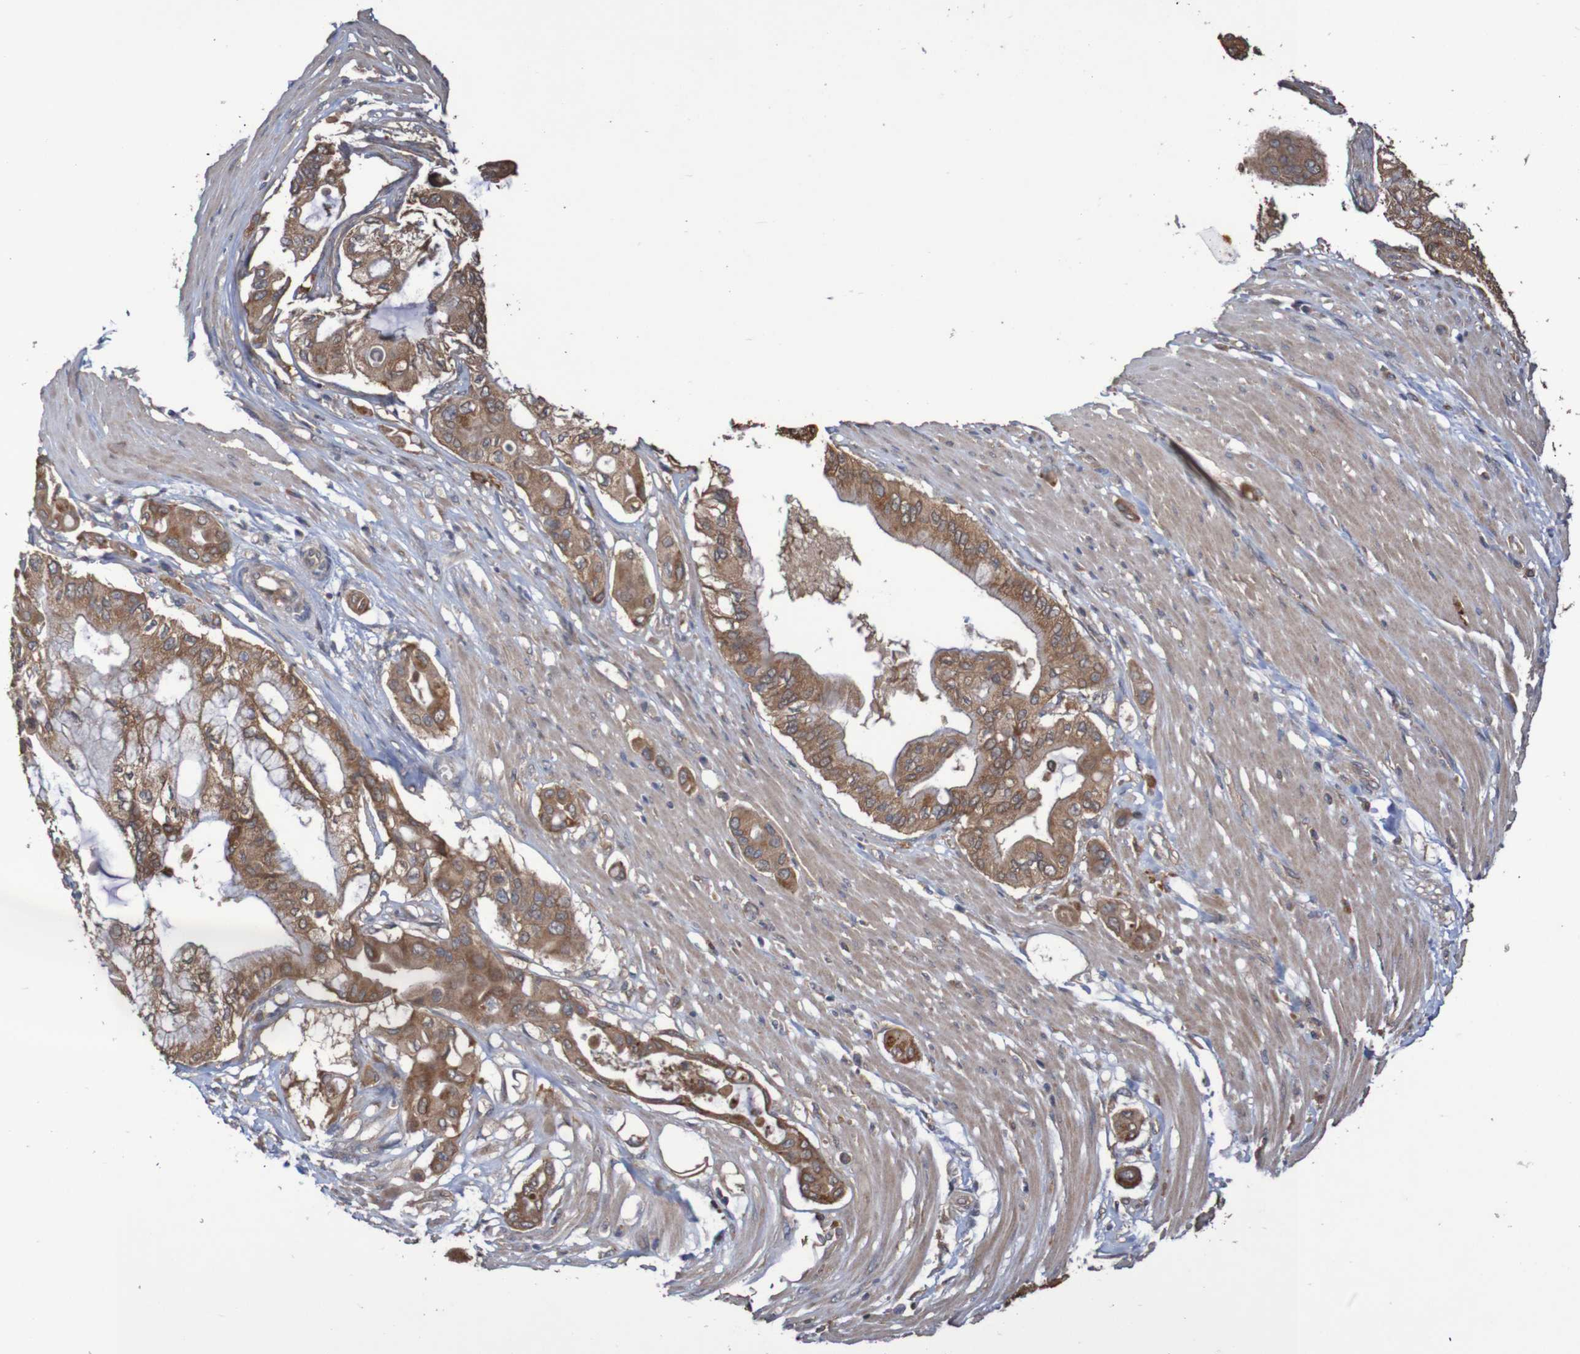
{"staining": {"intensity": "moderate", "quantity": ">75%", "location": "cytoplasmic/membranous"}, "tissue": "pancreatic cancer", "cell_type": "Tumor cells", "image_type": "cancer", "snomed": [{"axis": "morphology", "description": "Adenocarcinoma, NOS"}, {"axis": "morphology", "description": "Adenocarcinoma, metastatic, NOS"}, {"axis": "topography", "description": "Lymph node"}, {"axis": "topography", "description": "Pancreas"}, {"axis": "topography", "description": "Duodenum"}], "caption": "About >75% of tumor cells in human pancreatic cancer (metastatic adenocarcinoma) show moderate cytoplasmic/membranous protein positivity as visualized by brown immunohistochemical staining.", "gene": "PHYH", "patient": {"sex": "female", "age": 64}}